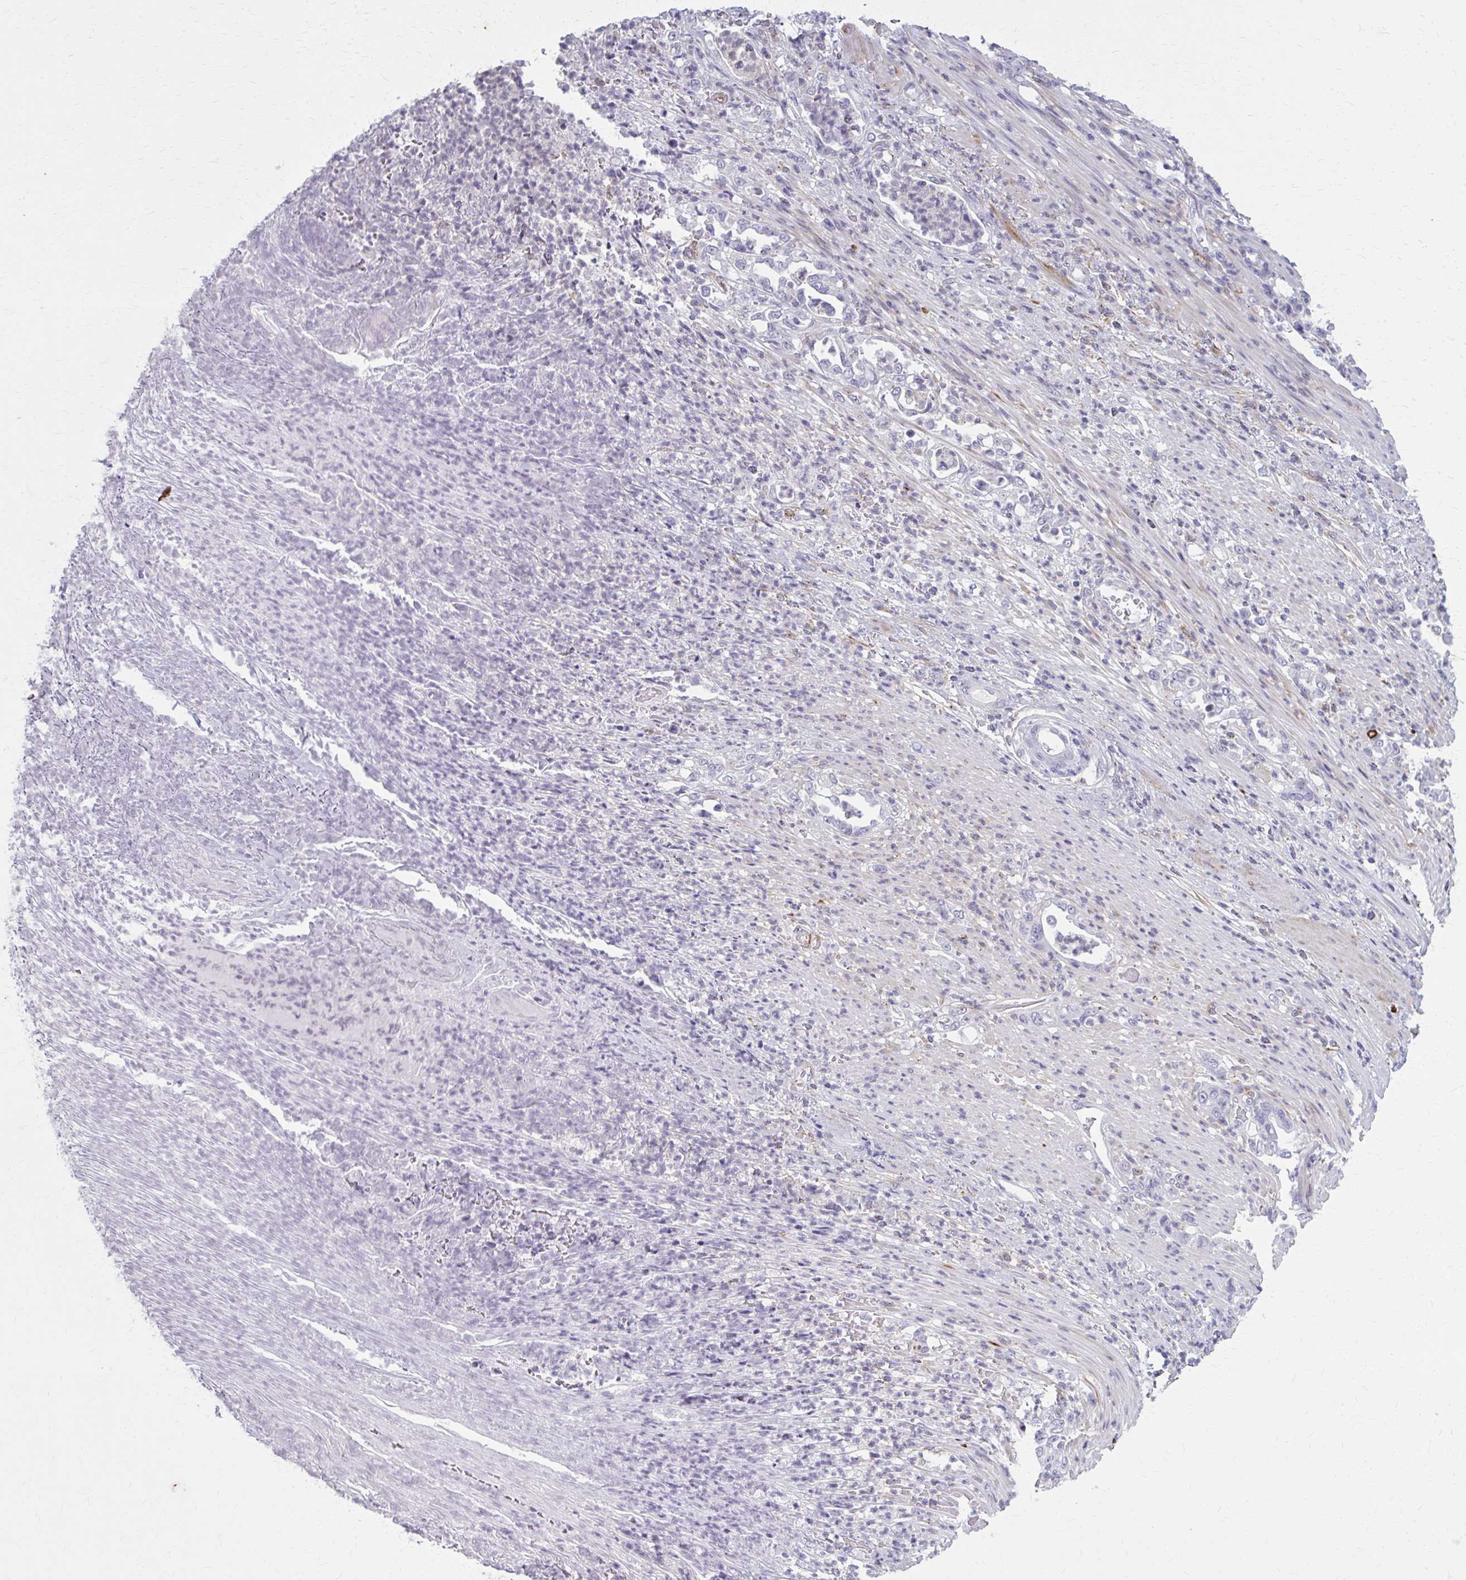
{"staining": {"intensity": "negative", "quantity": "none", "location": "none"}, "tissue": "stomach cancer", "cell_type": "Tumor cells", "image_type": "cancer", "snomed": [{"axis": "morphology", "description": "Normal tissue, NOS"}, {"axis": "morphology", "description": "Adenocarcinoma, NOS"}, {"axis": "topography", "description": "Stomach"}], "caption": "Tumor cells are negative for protein expression in human stomach cancer.", "gene": "CARD9", "patient": {"sex": "female", "age": 79}}